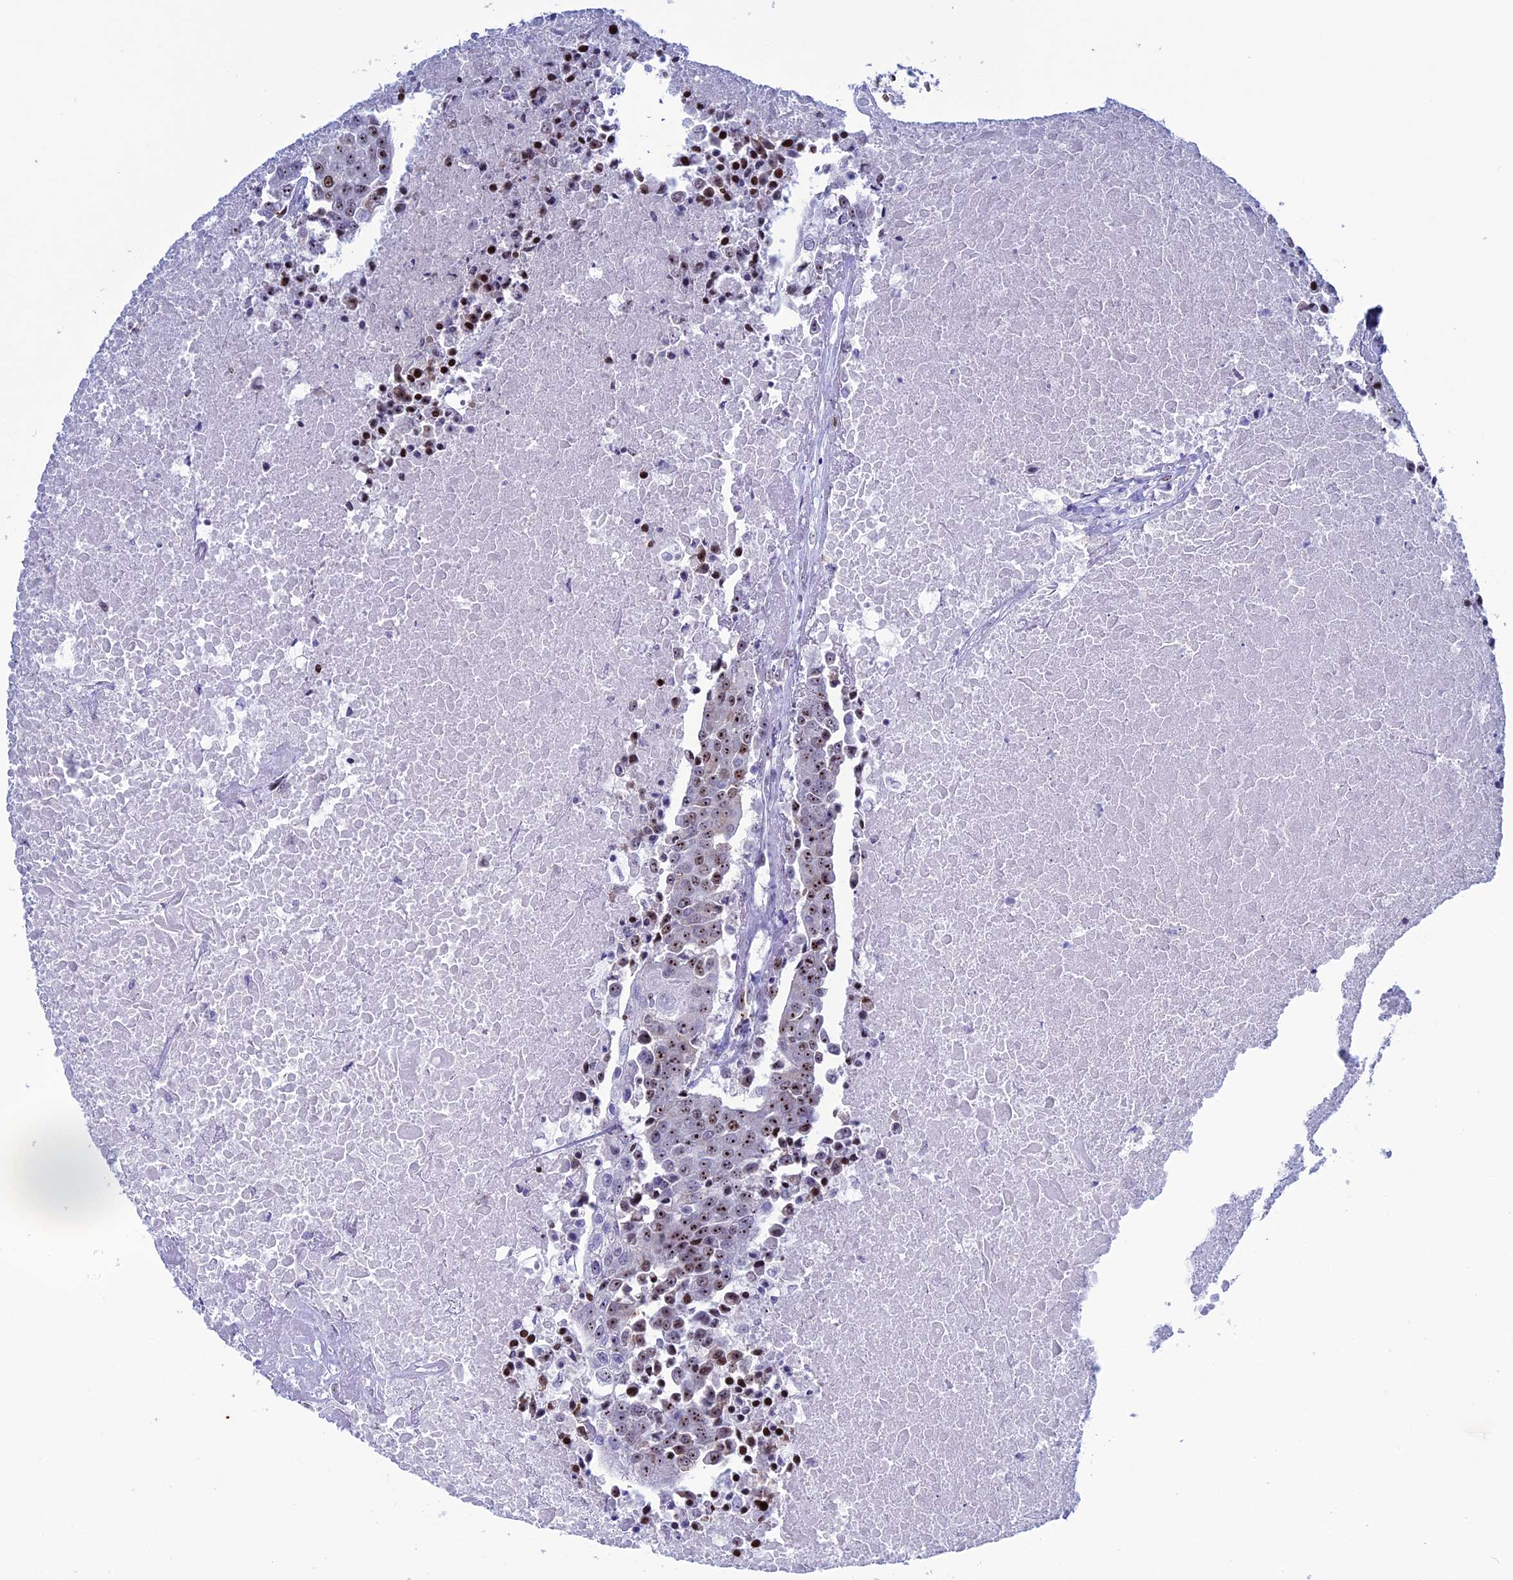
{"staining": {"intensity": "moderate", "quantity": ">75%", "location": "nuclear"}, "tissue": "urothelial cancer", "cell_type": "Tumor cells", "image_type": "cancer", "snomed": [{"axis": "morphology", "description": "Urothelial carcinoma, High grade"}, {"axis": "topography", "description": "Urinary bladder"}], "caption": "Approximately >75% of tumor cells in urothelial cancer demonstrate moderate nuclear protein staining as visualized by brown immunohistochemical staining.", "gene": "CCDC86", "patient": {"sex": "female", "age": 85}}